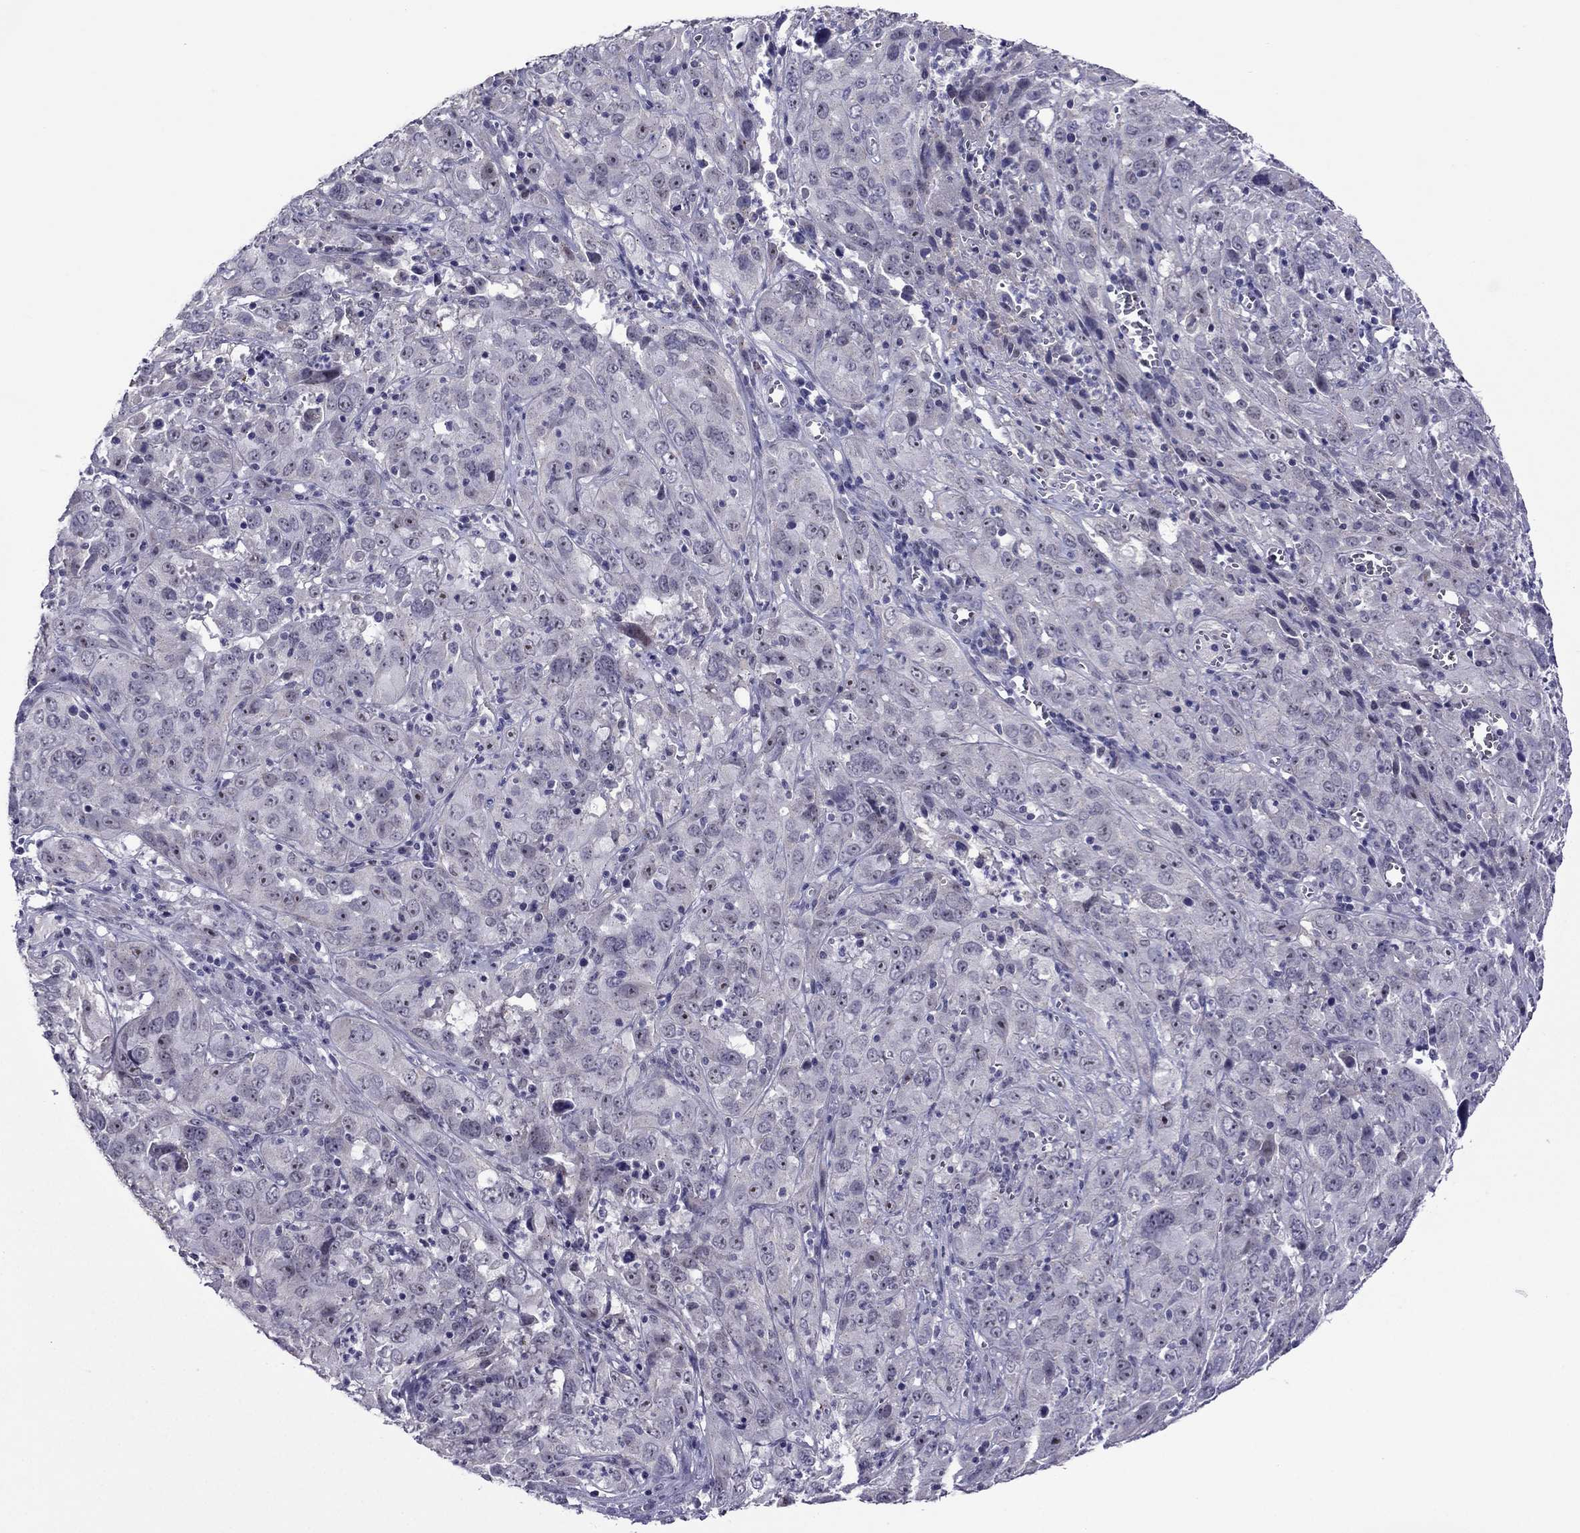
{"staining": {"intensity": "negative", "quantity": "none", "location": "none"}, "tissue": "cervical cancer", "cell_type": "Tumor cells", "image_type": "cancer", "snomed": [{"axis": "morphology", "description": "Squamous cell carcinoma, NOS"}, {"axis": "topography", "description": "Cervix"}], "caption": "IHC micrograph of squamous cell carcinoma (cervical) stained for a protein (brown), which shows no positivity in tumor cells.", "gene": "MYBPH", "patient": {"sex": "female", "age": 32}}